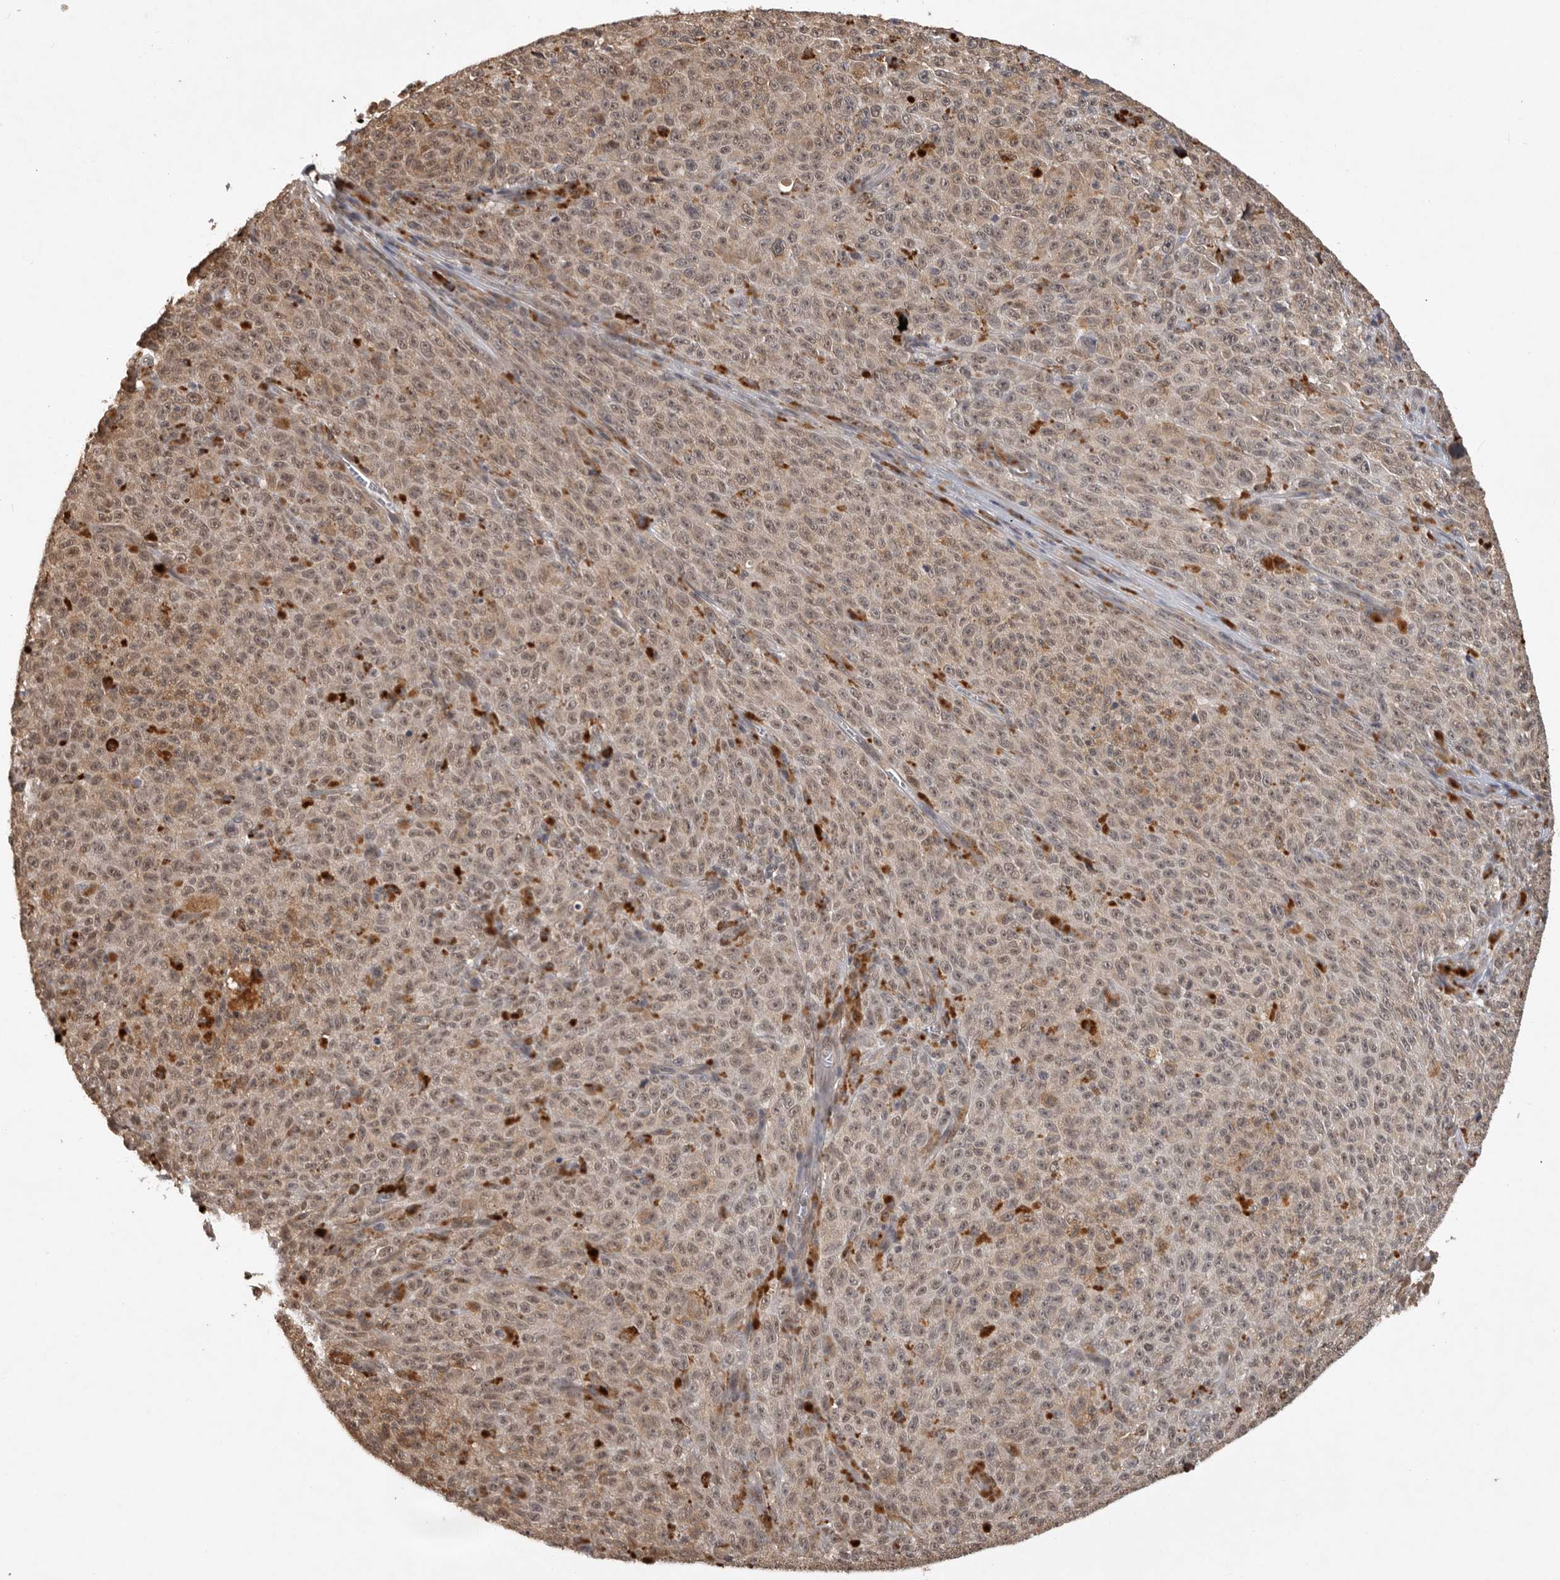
{"staining": {"intensity": "weak", "quantity": ">75%", "location": "cytoplasmic/membranous,nuclear"}, "tissue": "melanoma", "cell_type": "Tumor cells", "image_type": "cancer", "snomed": [{"axis": "morphology", "description": "Malignant melanoma, NOS"}, {"axis": "topography", "description": "Skin"}], "caption": "A brown stain shows weak cytoplasmic/membranous and nuclear positivity of a protein in malignant melanoma tumor cells. The staining is performed using DAB brown chromogen to label protein expression. The nuclei are counter-stained blue using hematoxylin.", "gene": "ZNF83", "patient": {"sex": "female", "age": 82}}